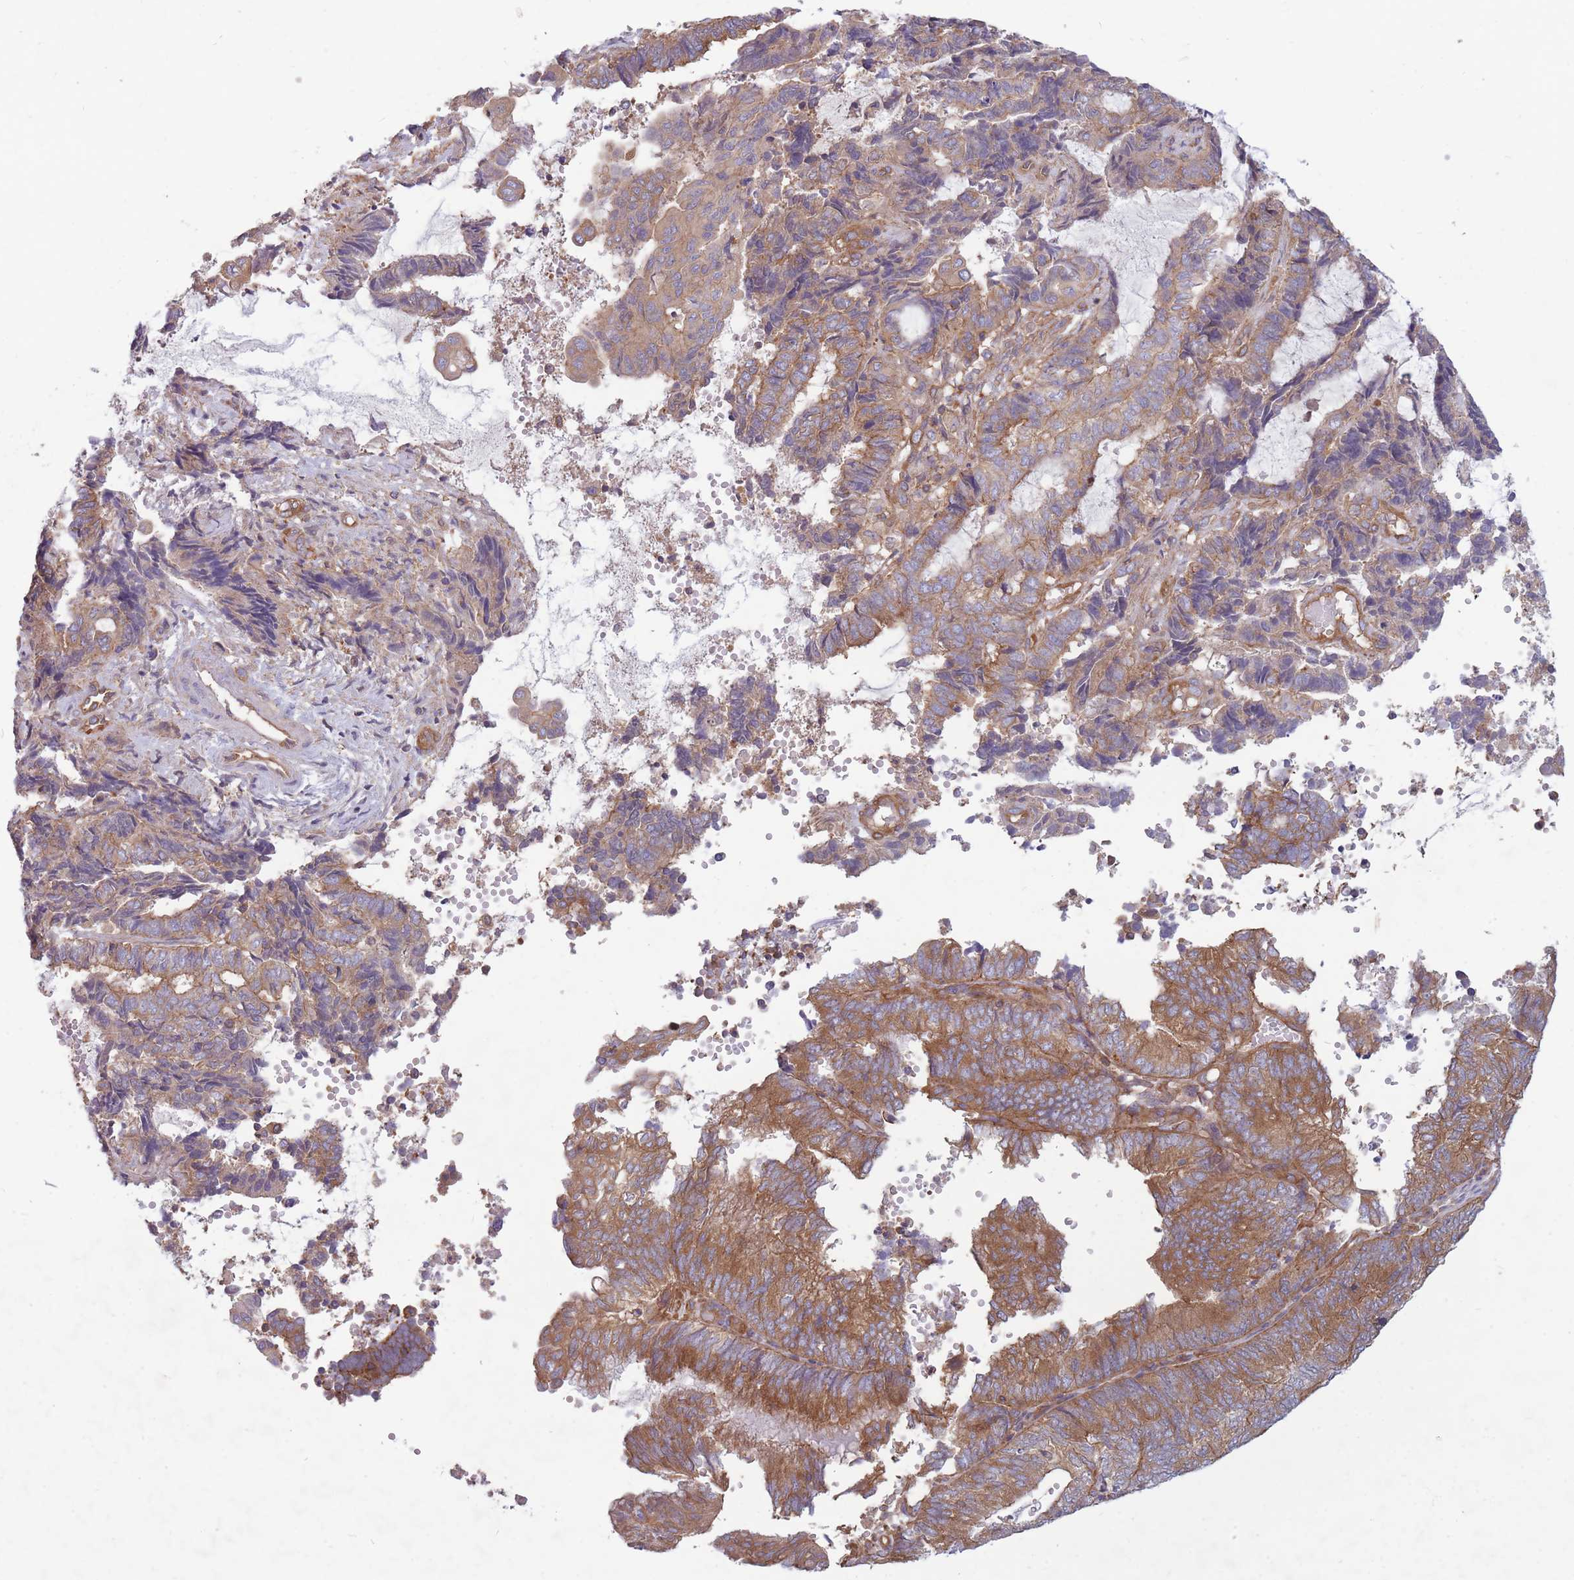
{"staining": {"intensity": "moderate", "quantity": ">75%", "location": "cytoplasmic/membranous"}, "tissue": "endometrial cancer", "cell_type": "Tumor cells", "image_type": "cancer", "snomed": [{"axis": "morphology", "description": "Adenocarcinoma, NOS"}, {"axis": "topography", "description": "Uterus"}, {"axis": "topography", "description": "Endometrium"}], "caption": "Human endometrial cancer (adenocarcinoma) stained with a brown dye exhibits moderate cytoplasmic/membranous positive staining in about >75% of tumor cells.", "gene": "GGA1", "patient": {"sex": "female", "age": 70}}